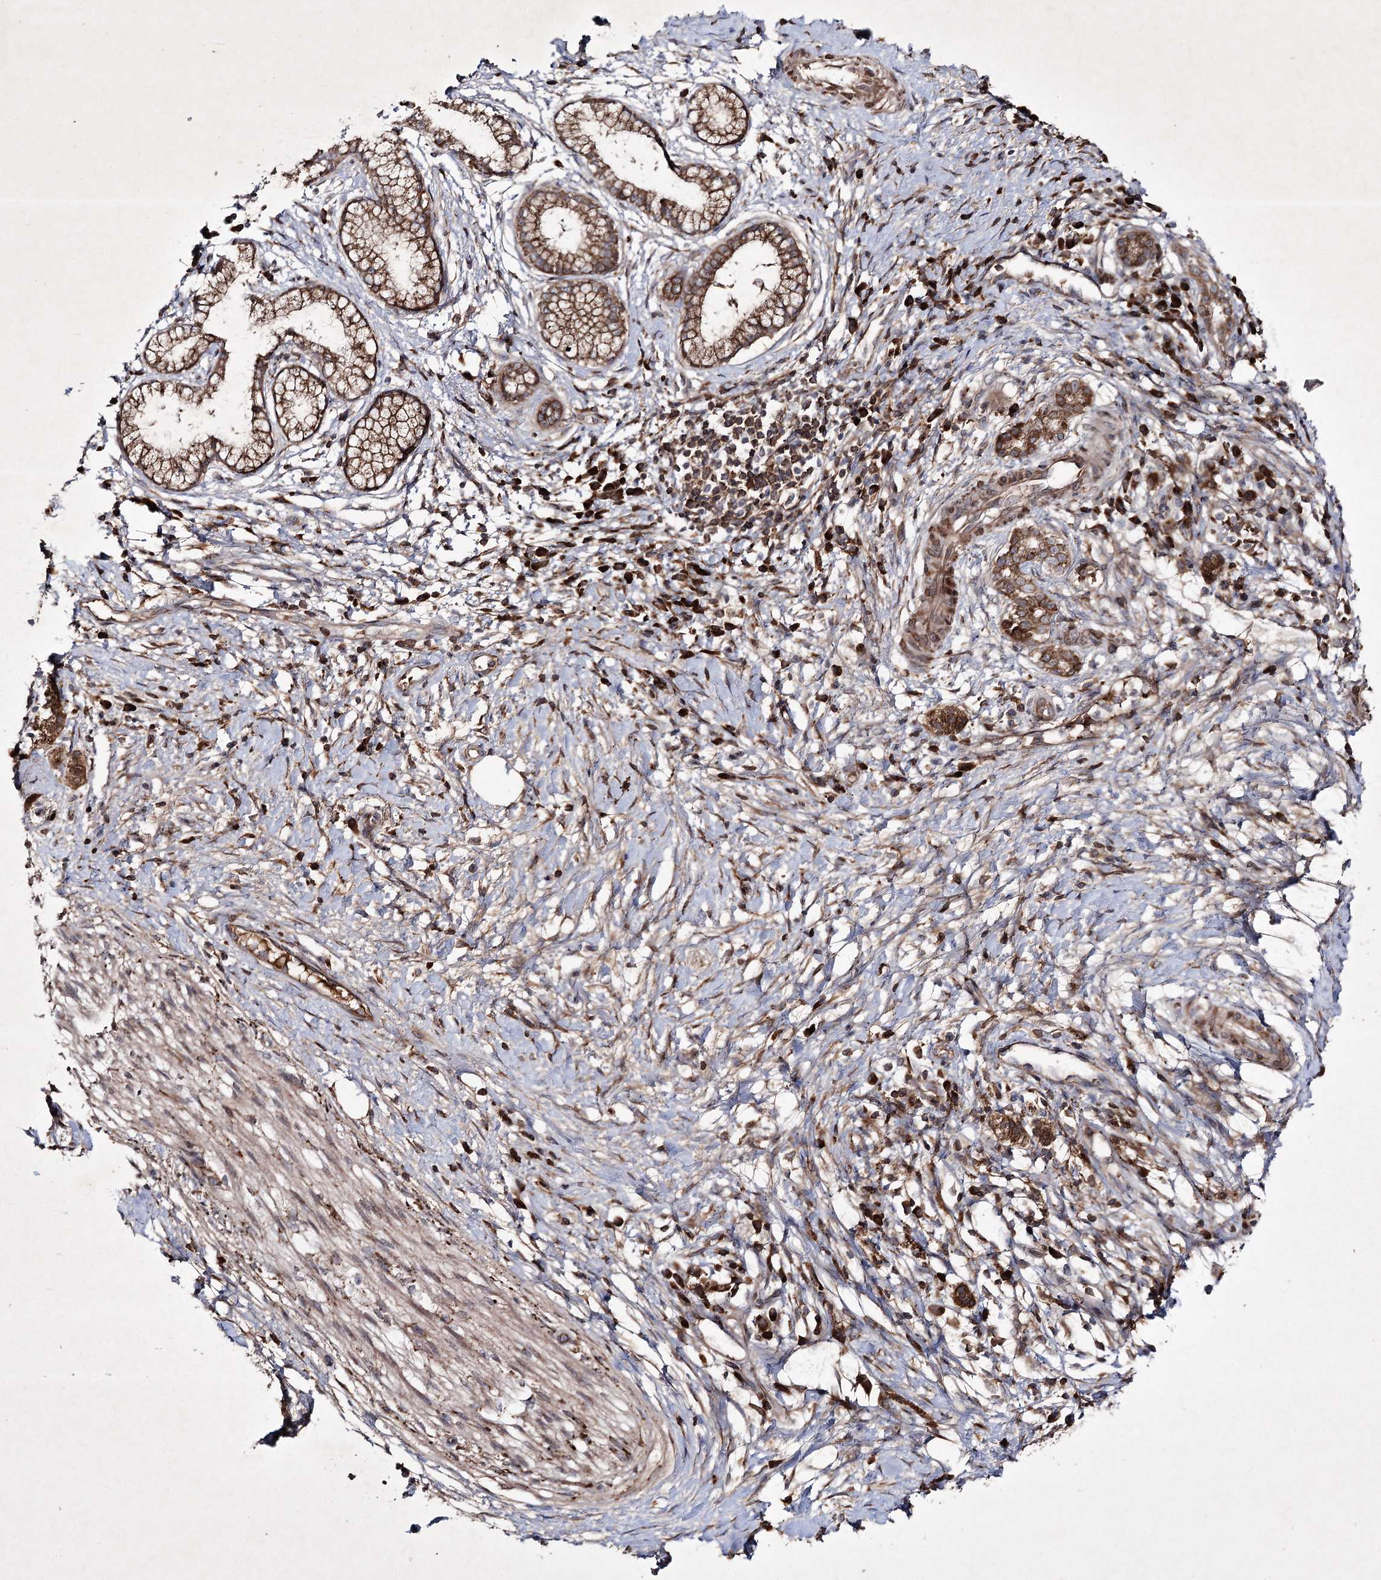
{"staining": {"intensity": "moderate", "quantity": ">75%", "location": "cytoplasmic/membranous"}, "tissue": "pancreatic cancer", "cell_type": "Tumor cells", "image_type": "cancer", "snomed": [{"axis": "morphology", "description": "Adenocarcinoma, NOS"}, {"axis": "topography", "description": "Pancreas"}], "caption": "Immunohistochemical staining of human pancreatic cancer shows moderate cytoplasmic/membranous protein expression in approximately >75% of tumor cells. The protein of interest is stained brown, and the nuclei are stained in blue (DAB IHC with brightfield microscopy, high magnification).", "gene": "ALG9", "patient": {"sex": "male", "age": 68}}